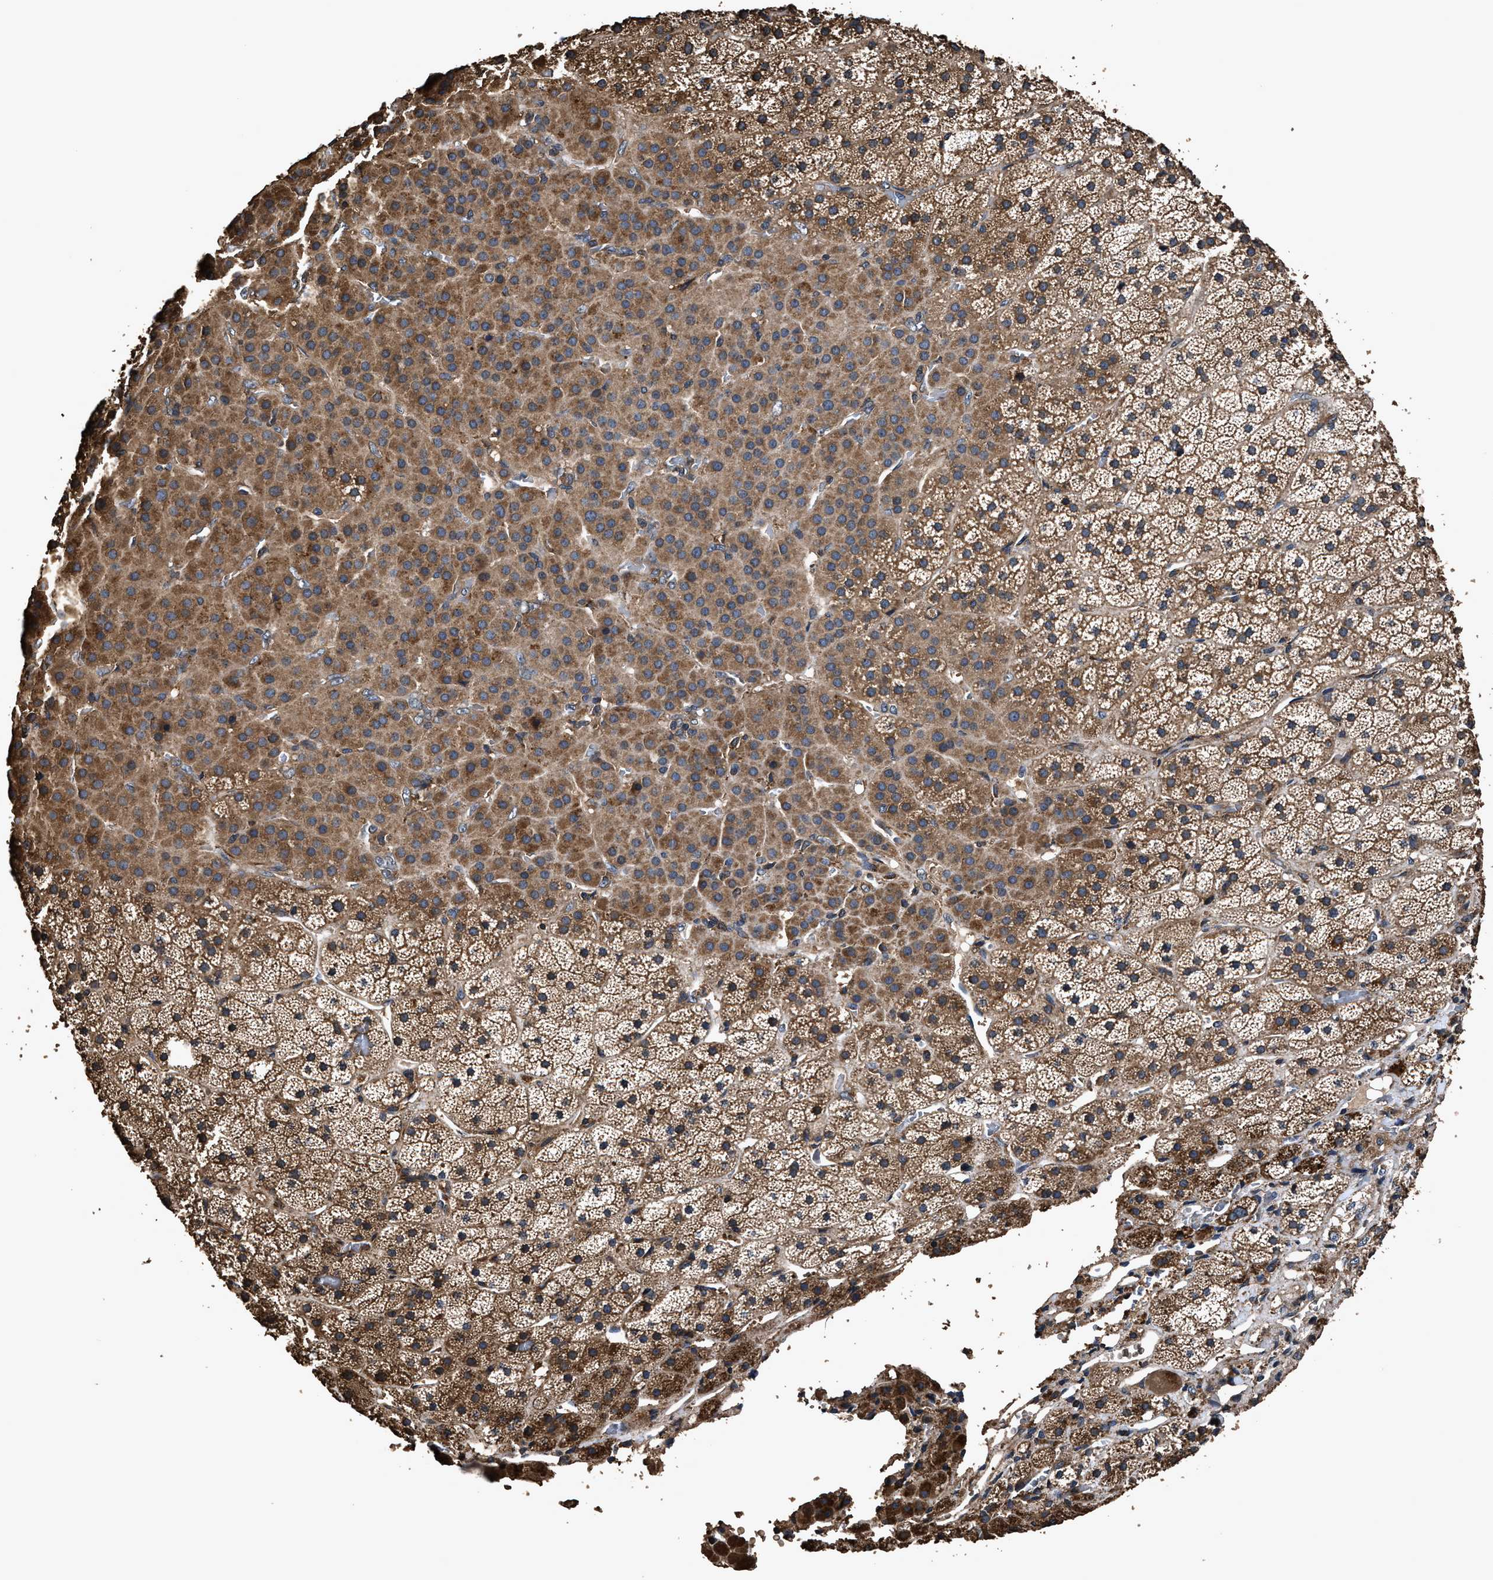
{"staining": {"intensity": "strong", "quantity": ">75%", "location": "cytoplasmic/membranous"}, "tissue": "adrenal gland", "cell_type": "Glandular cells", "image_type": "normal", "snomed": [{"axis": "morphology", "description": "Normal tissue, NOS"}, {"axis": "topography", "description": "Adrenal gland"}], "caption": "Normal adrenal gland shows strong cytoplasmic/membranous expression in about >75% of glandular cells.", "gene": "ZMYND19", "patient": {"sex": "male", "age": 57}}